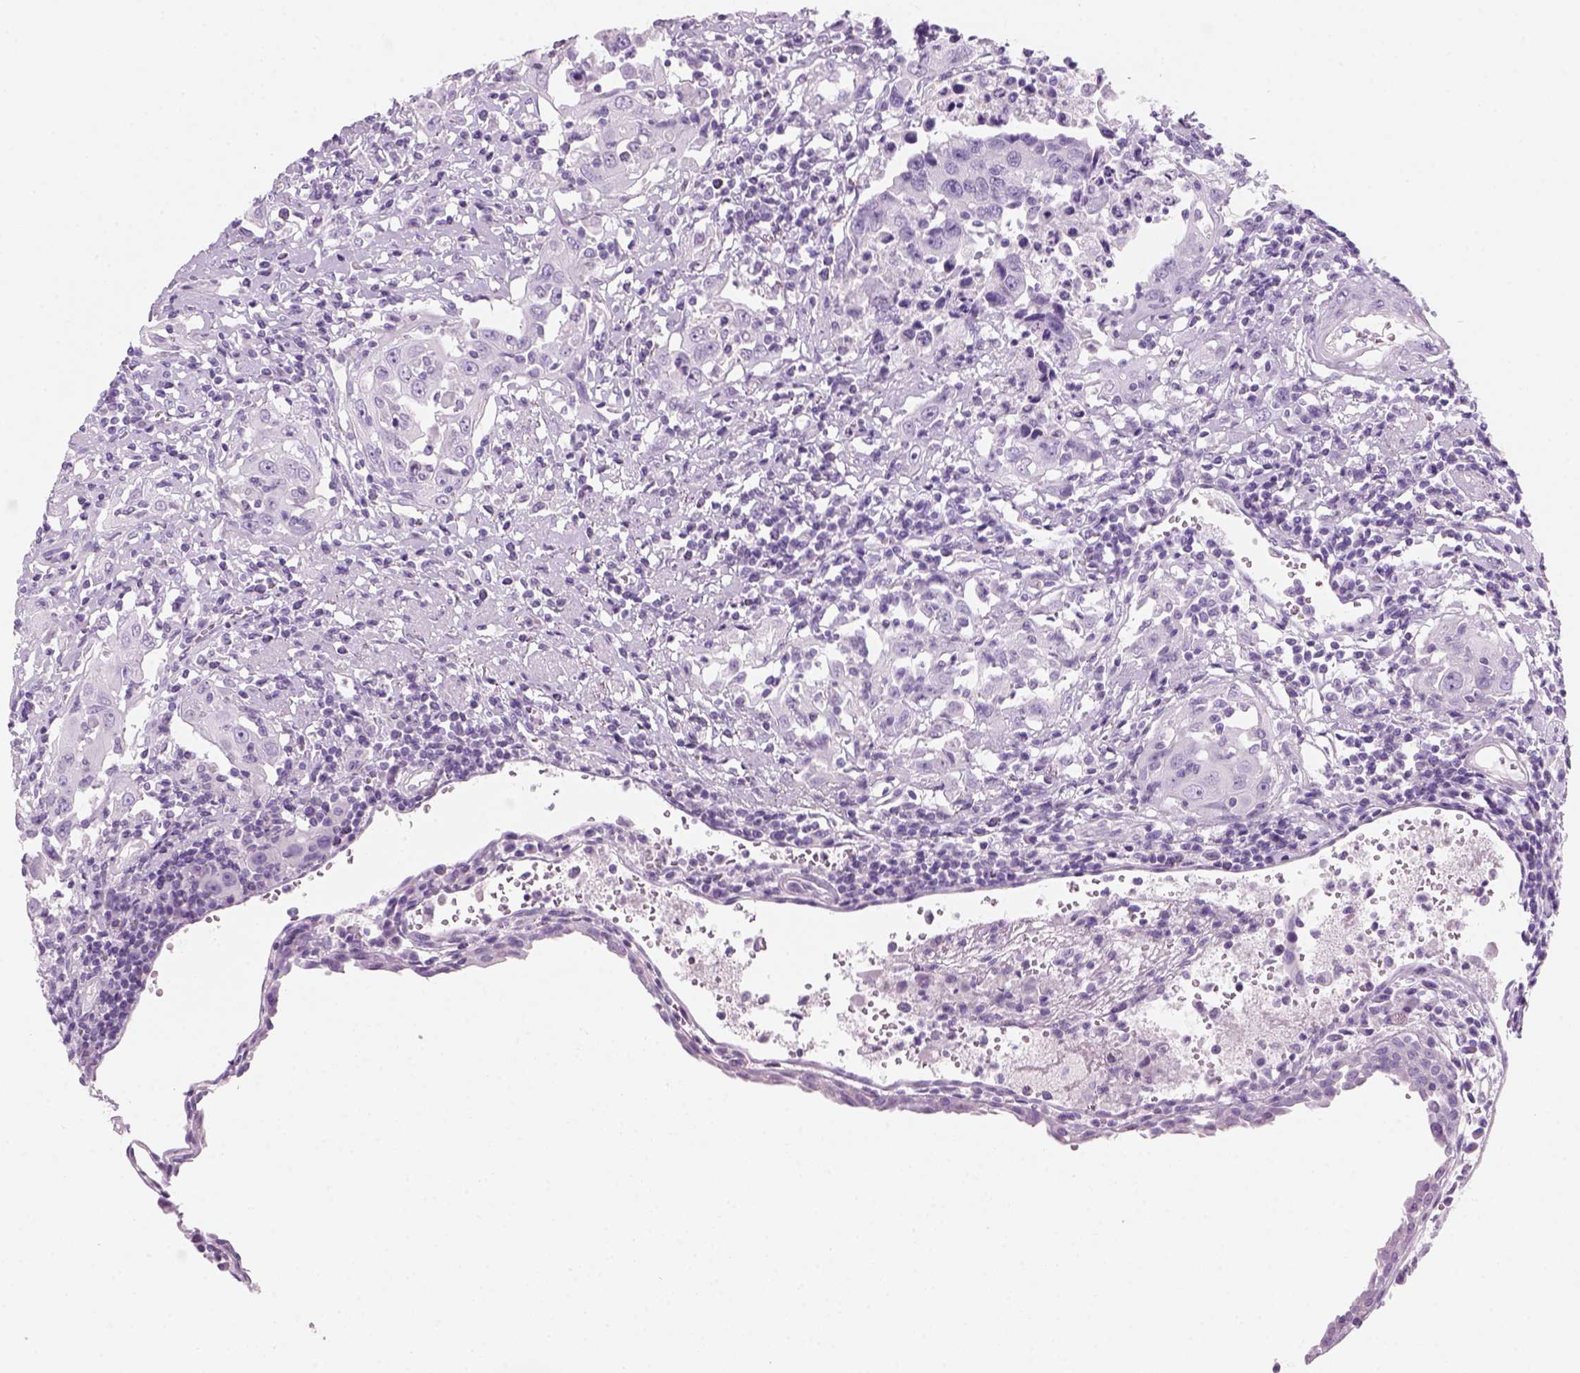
{"staining": {"intensity": "negative", "quantity": "none", "location": "none"}, "tissue": "urothelial cancer", "cell_type": "Tumor cells", "image_type": "cancer", "snomed": [{"axis": "morphology", "description": "Urothelial carcinoma, High grade"}, {"axis": "topography", "description": "Urinary bladder"}], "caption": "High magnification brightfield microscopy of urothelial cancer stained with DAB (3,3'-diaminobenzidine) (brown) and counterstained with hematoxylin (blue): tumor cells show no significant positivity.", "gene": "KRTAP11-1", "patient": {"sex": "female", "age": 85}}